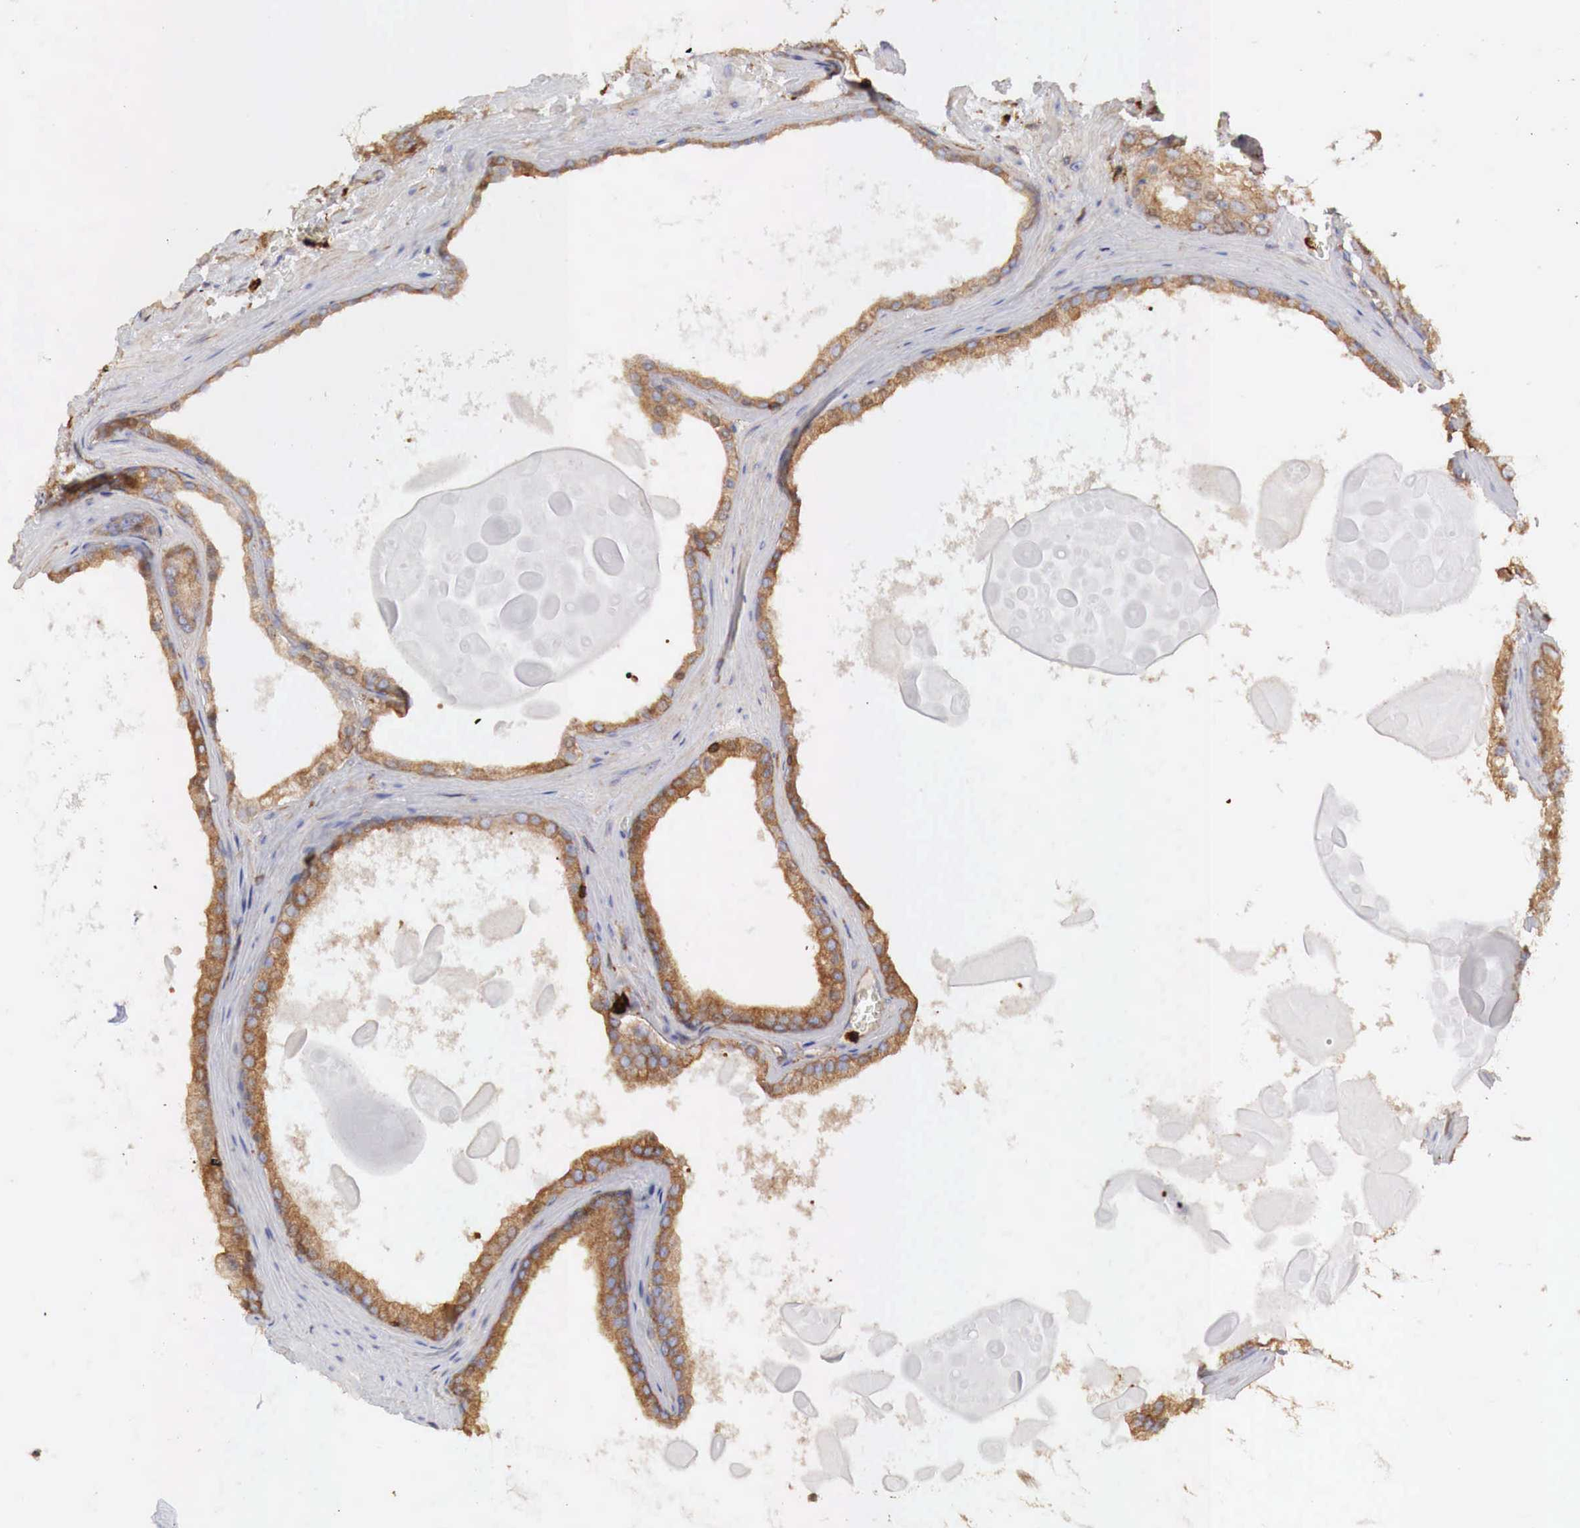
{"staining": {"intensity": "moderate", "quantity": ">75%", "location": "cytoplasmic/membranous"}, "tissue": "prostate cancer", "cell_type": "Tumor cells", "image_type": "cancer", "snomed": [{"axis": "morphology", "description": "Adenocarcinoma, Medium grade"}, {"axis": "topography", "description": "Prostate"}], "caption": "An IHC image of tumor tissue is shown. Protein staining in brown labels moderate cytoplasmic/membranous positivity in prostate cancer within tumor cells.", "gene": "G6PD", "patient": {"sex": "male", "age": 60}}